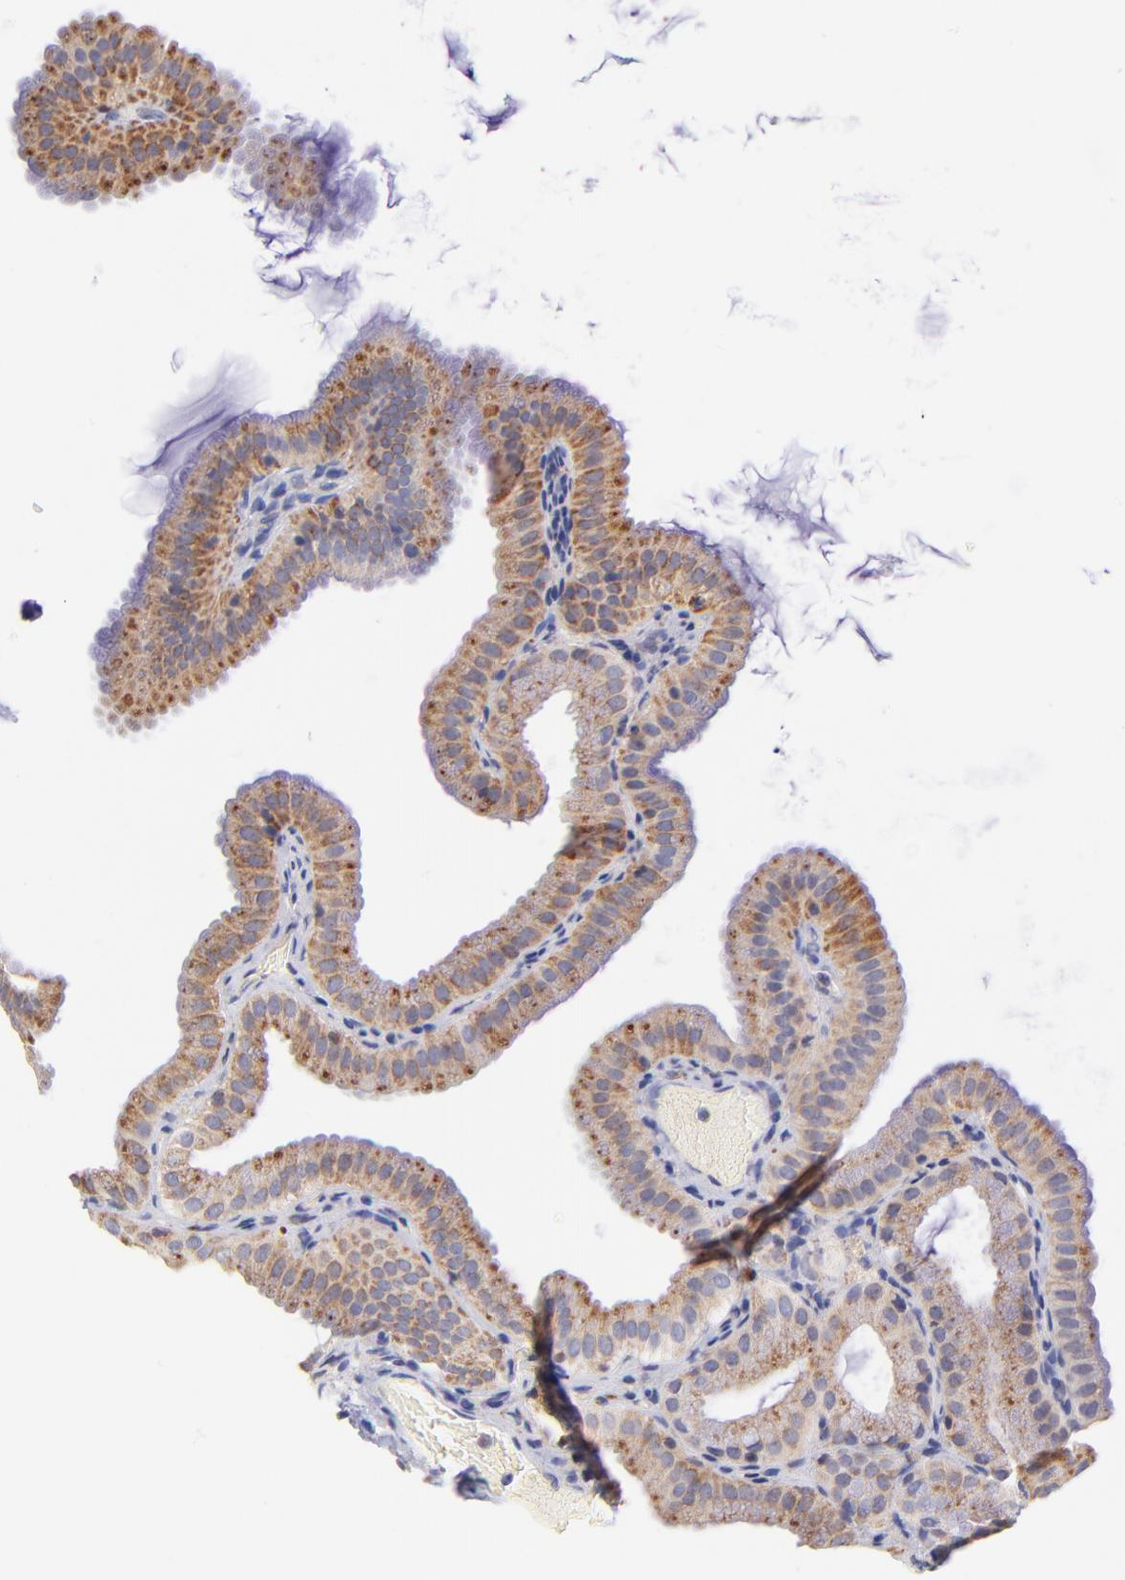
{"staining": {"intensity": "moderate", "quantity": ">75%", "location": "cytoplasmic/membranous"}, "tissue": "gallbladder", "cell_type": "Glandular cells", "image_type": "normal", "snomed": [{"axis": "morphology", "description": "Normal tissue, NOS"}, {"axis": "topography", "description": "Gallbladder"}], "caption": "Gallbladder stained with DAB immunohistochemistry exhibits medium levels of moderate cytoplasmic/membranous staining in approximately >75% of glandular cells. (IHC, brightfield microscopy, high magnification).", "gene": "NDUFB7", "patient": {"sex": "female", "age": 63}}